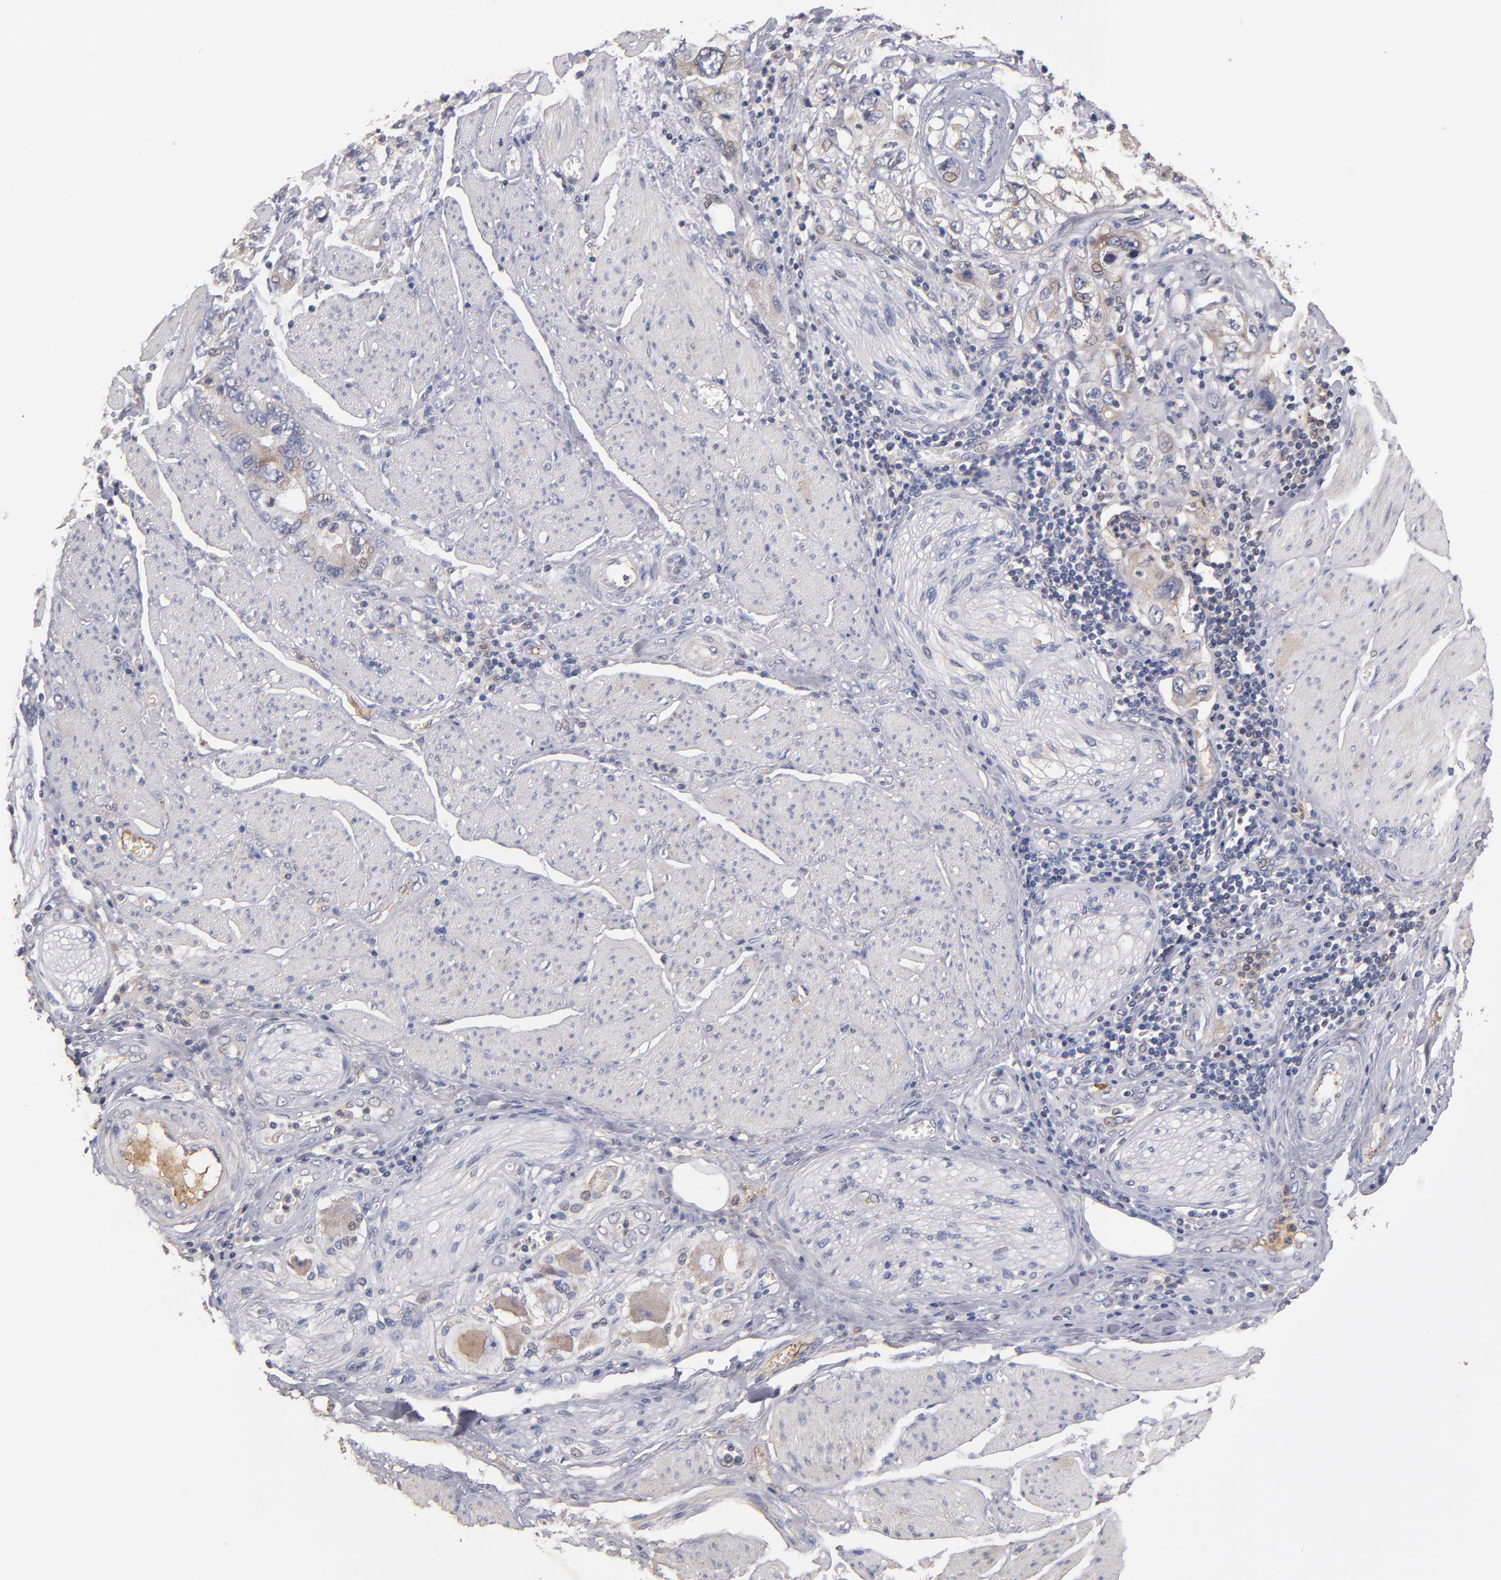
{"staining": {"intensity": "weak", "quantity": "25%-75%", "location": "cytoplasmic/membranous"}, "tissue": "stomach cancer", "cell_type": "Tumor cells", "image_type": "cancer", "snomed": [{"axis": "morphology", "description": "Adenocarcinoma, NOS"}, {"axis": "topography", "description": "Pancreas"}, {"axis": "topography", "description": "Stomach, upper"}], "caption": "Adenocarcinoma (stomach) was stained to show a protein in brown. There is low levels of weak cytoplasmic/membranous staining in approximately 25%-75% of tumor cells.", "gene": "DACT1", "patient": {"sex": "male", "age": 77}}